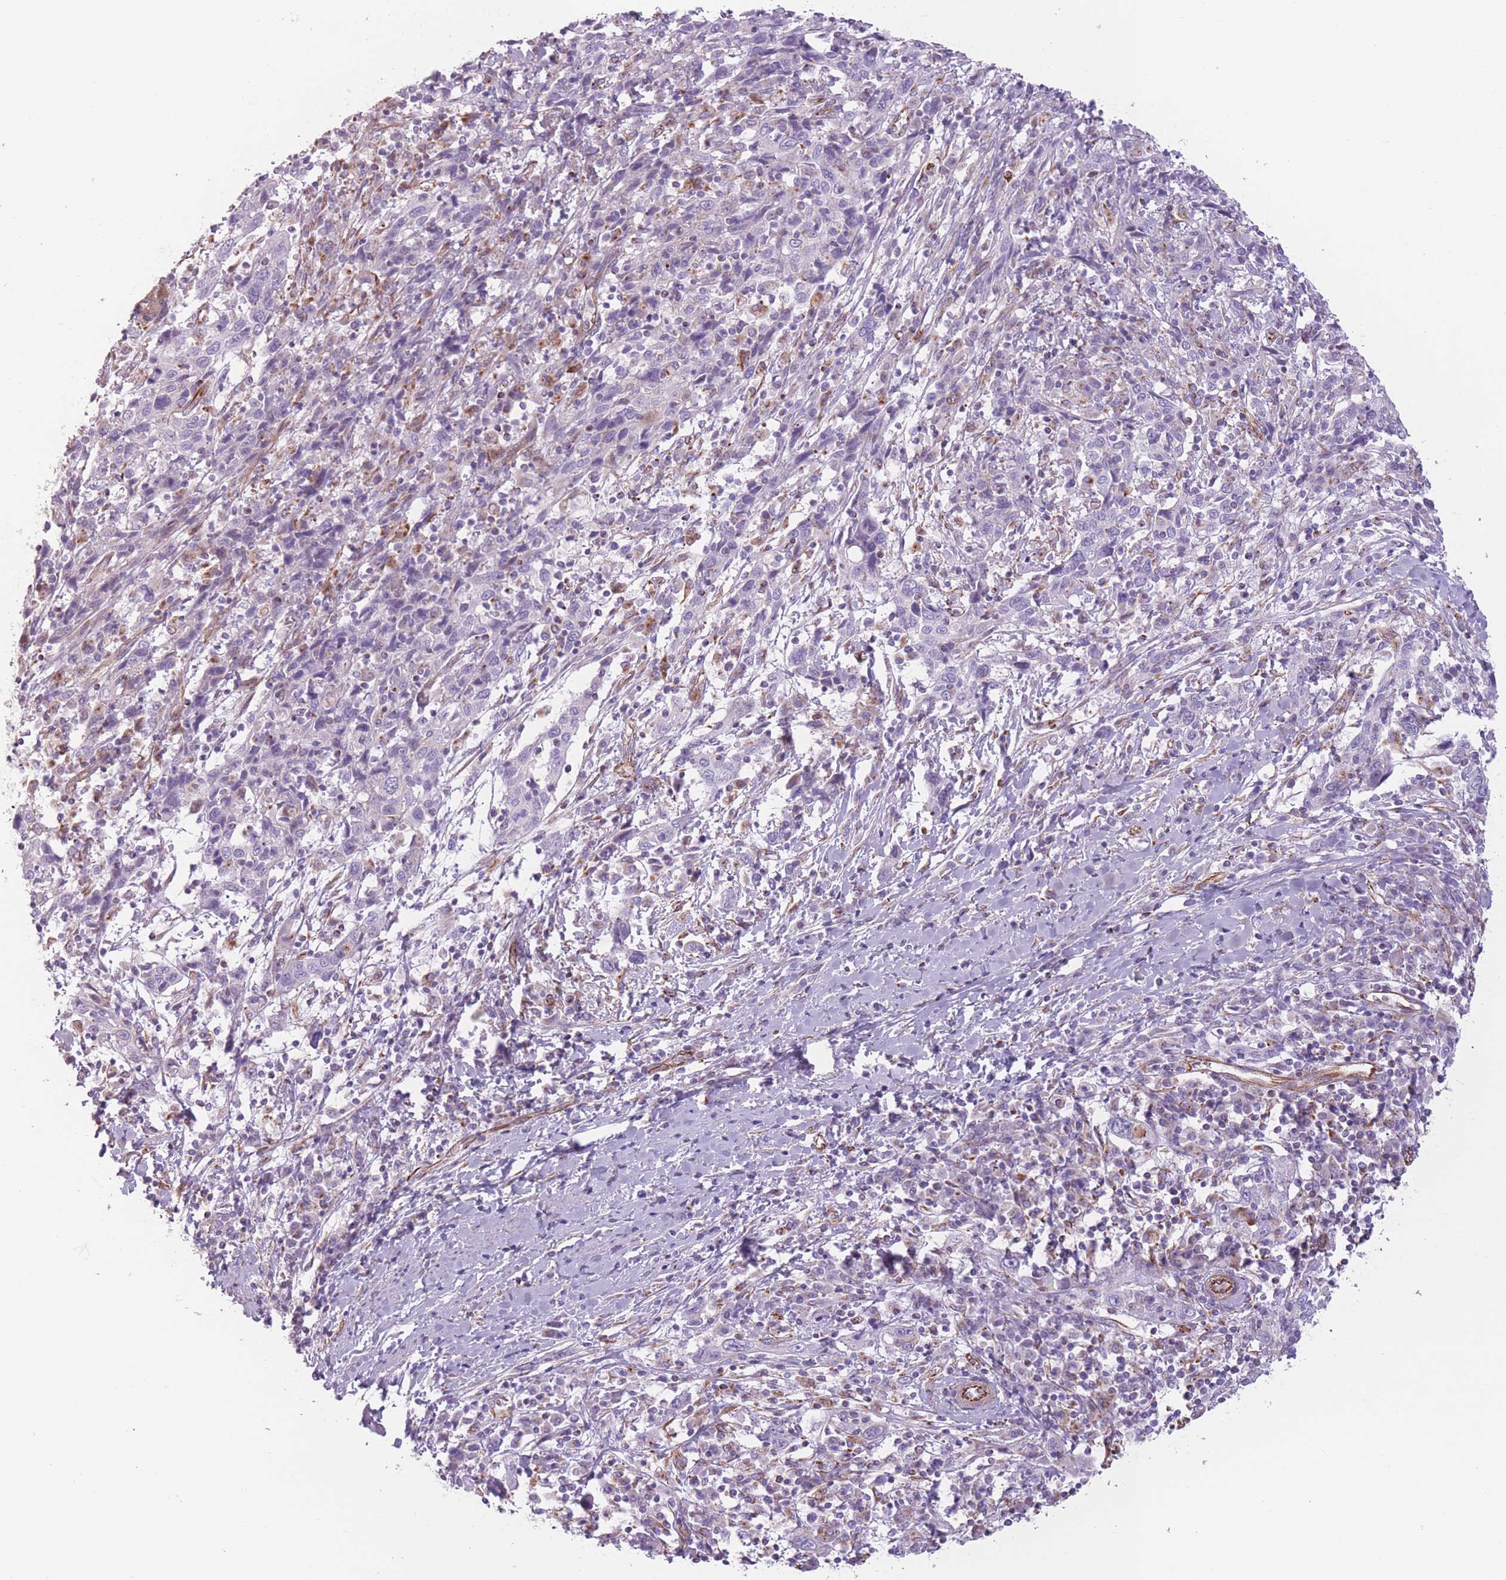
{"staining": {"intensity": "negative", "quantity": "none", "location": "none"}, "tissue": "cervical cancer", "cell_type": "Tumor cells", "image_type": "cancer", "snomed": [{"axis": "morphology", "description": "Squamous cell carcinoma, NOS"}, {"axis": "topography", "description": "Cervix"}], "caption": "This is a micrograph of immunohistochemistry staining of cervical squamous cell carcinoma, which shows no positivity in tumor cells.", "gene": "PTCD1", "patient": {"sex": "female", "age": 46}}